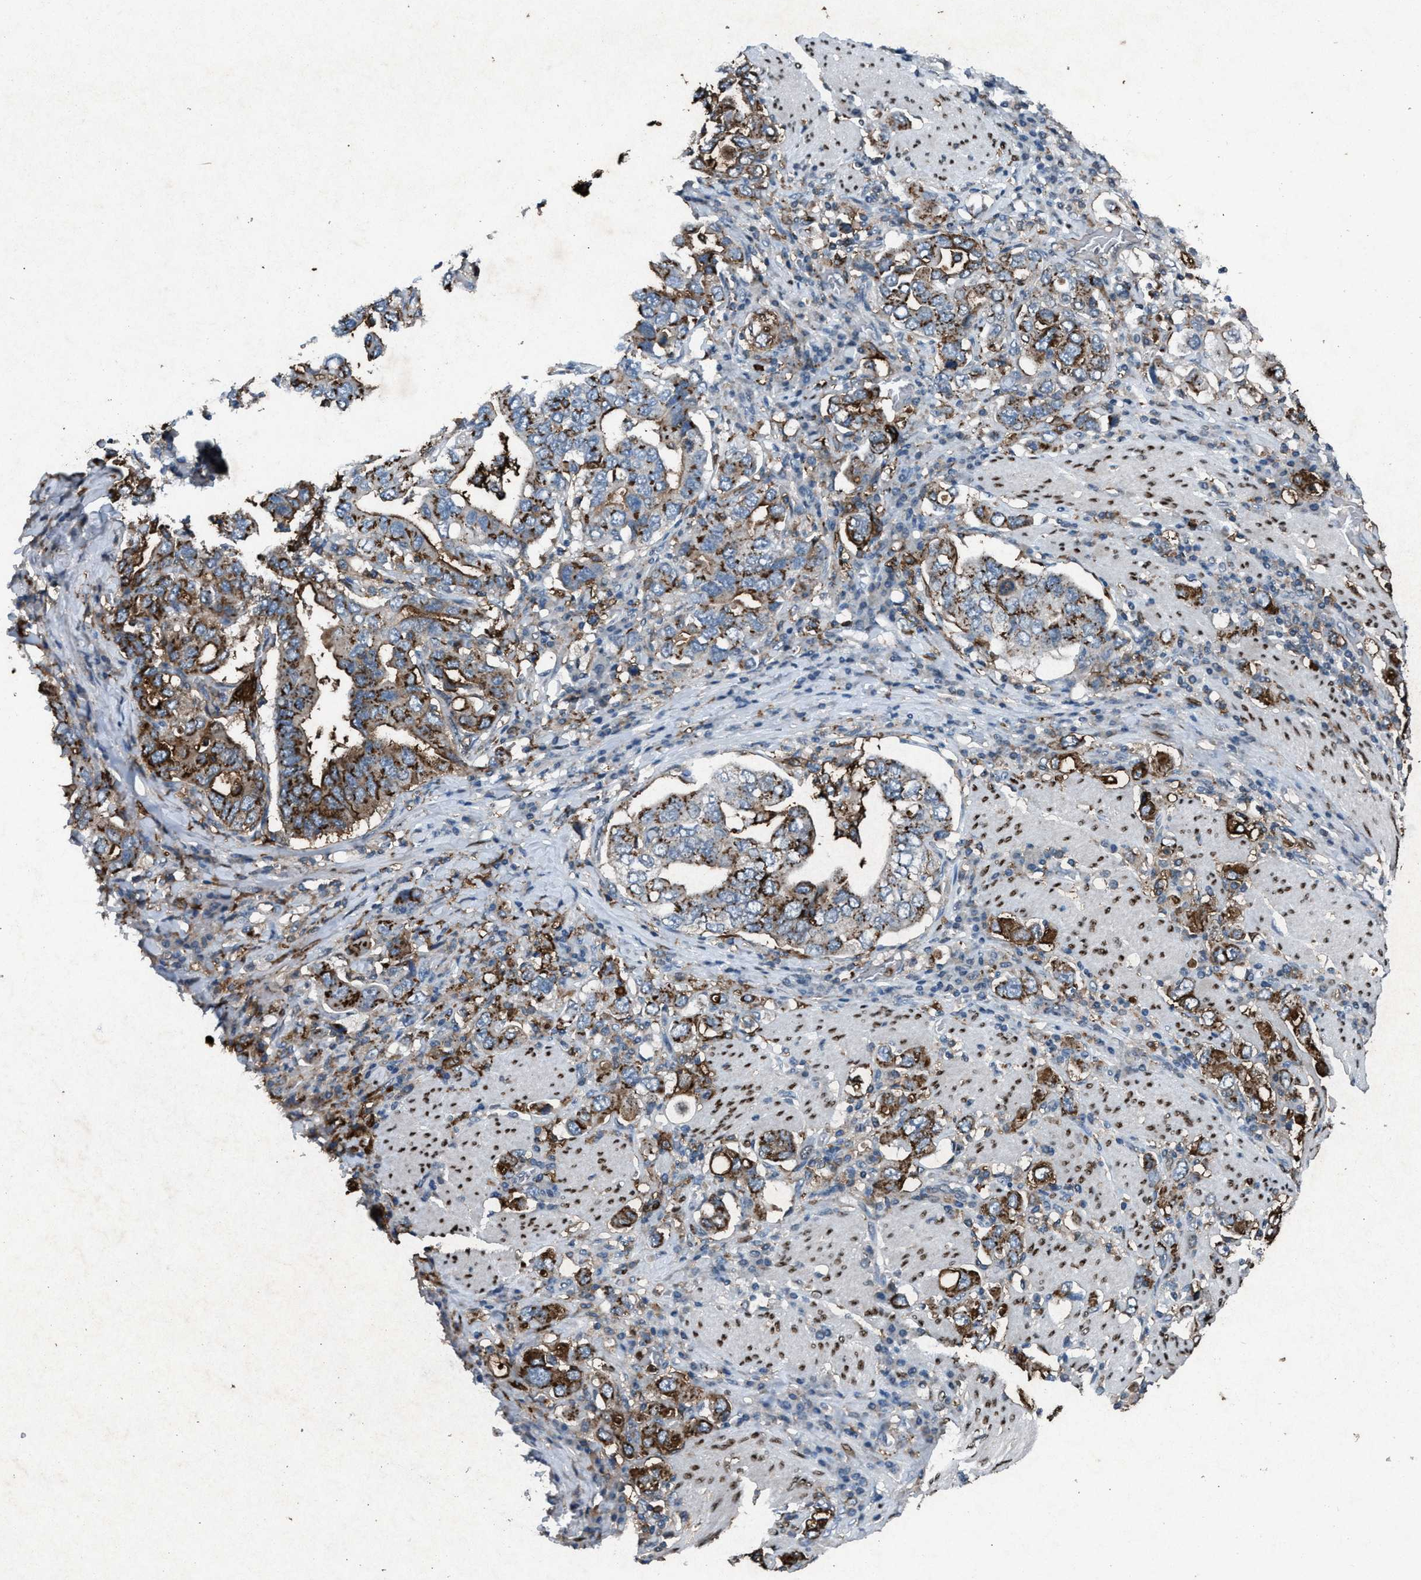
{"staining": {"intensity": "moderate", "quantity": ">75%", "location": "cytoplasmic/membranous"}, "tissue": "stomach cancer", "cell_type": "Tumor cells", "image_type": "cancer", "snomed": [{"axis": "morphology", "description": "Adenocarcinoma, NOS"}, {"axis": "topography", "description": "Stomach, upper"}], "caption": "Tumor cells display medium levels of moderate cytoplasmic/membranous staining in about >75% of cells in human stomach adenocarcinoma. Immunohistochemistry stains the protein in brown and the nuclei are stained blue.", "gene": "FCER1G", "patient": {"sex": "male", "age": 62}}